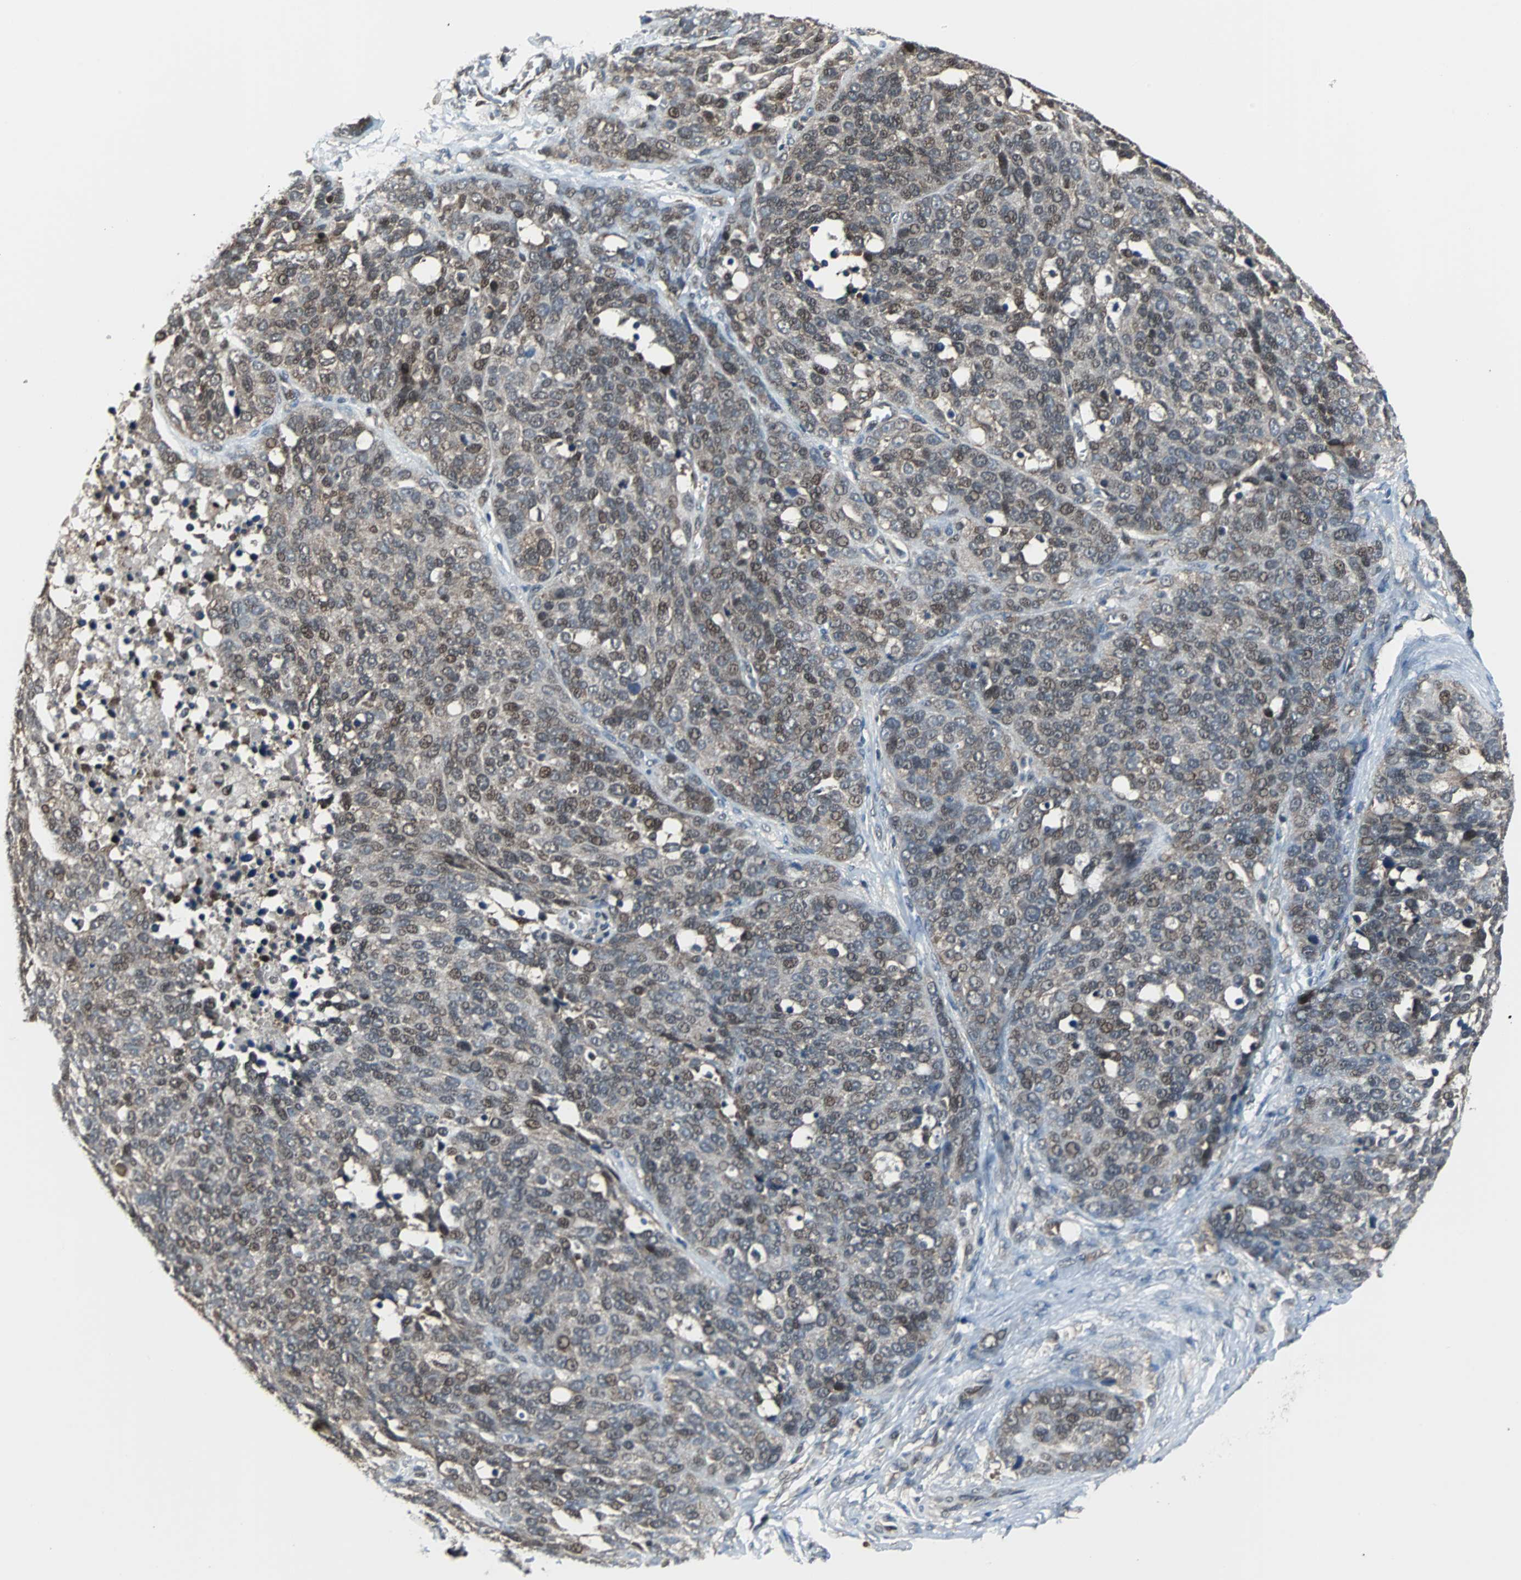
{"staining": {"intensity": "moderate", "quantity": ">75%", "location": "cytoplasmic/membranous,nuclear"}, "tissue": "ovarian cancer", "cell_type": "Tumor cells", "image_type": "cancer", "snomed": [{"axis": "morphology", "description": "Cystadenocarcinoma, serous, NOS"}, {"axis": "topography", "description": "Ovary"}], "caption": "Protein expression analysis of human serous cystadenocarcinoma (ovarian) reveals moderate cytoplasmic/membranous and nuclear expression in approximately >75% of tumor cells.", "gene": "VCP", "patient": {"sex": "female", "age": 44}}